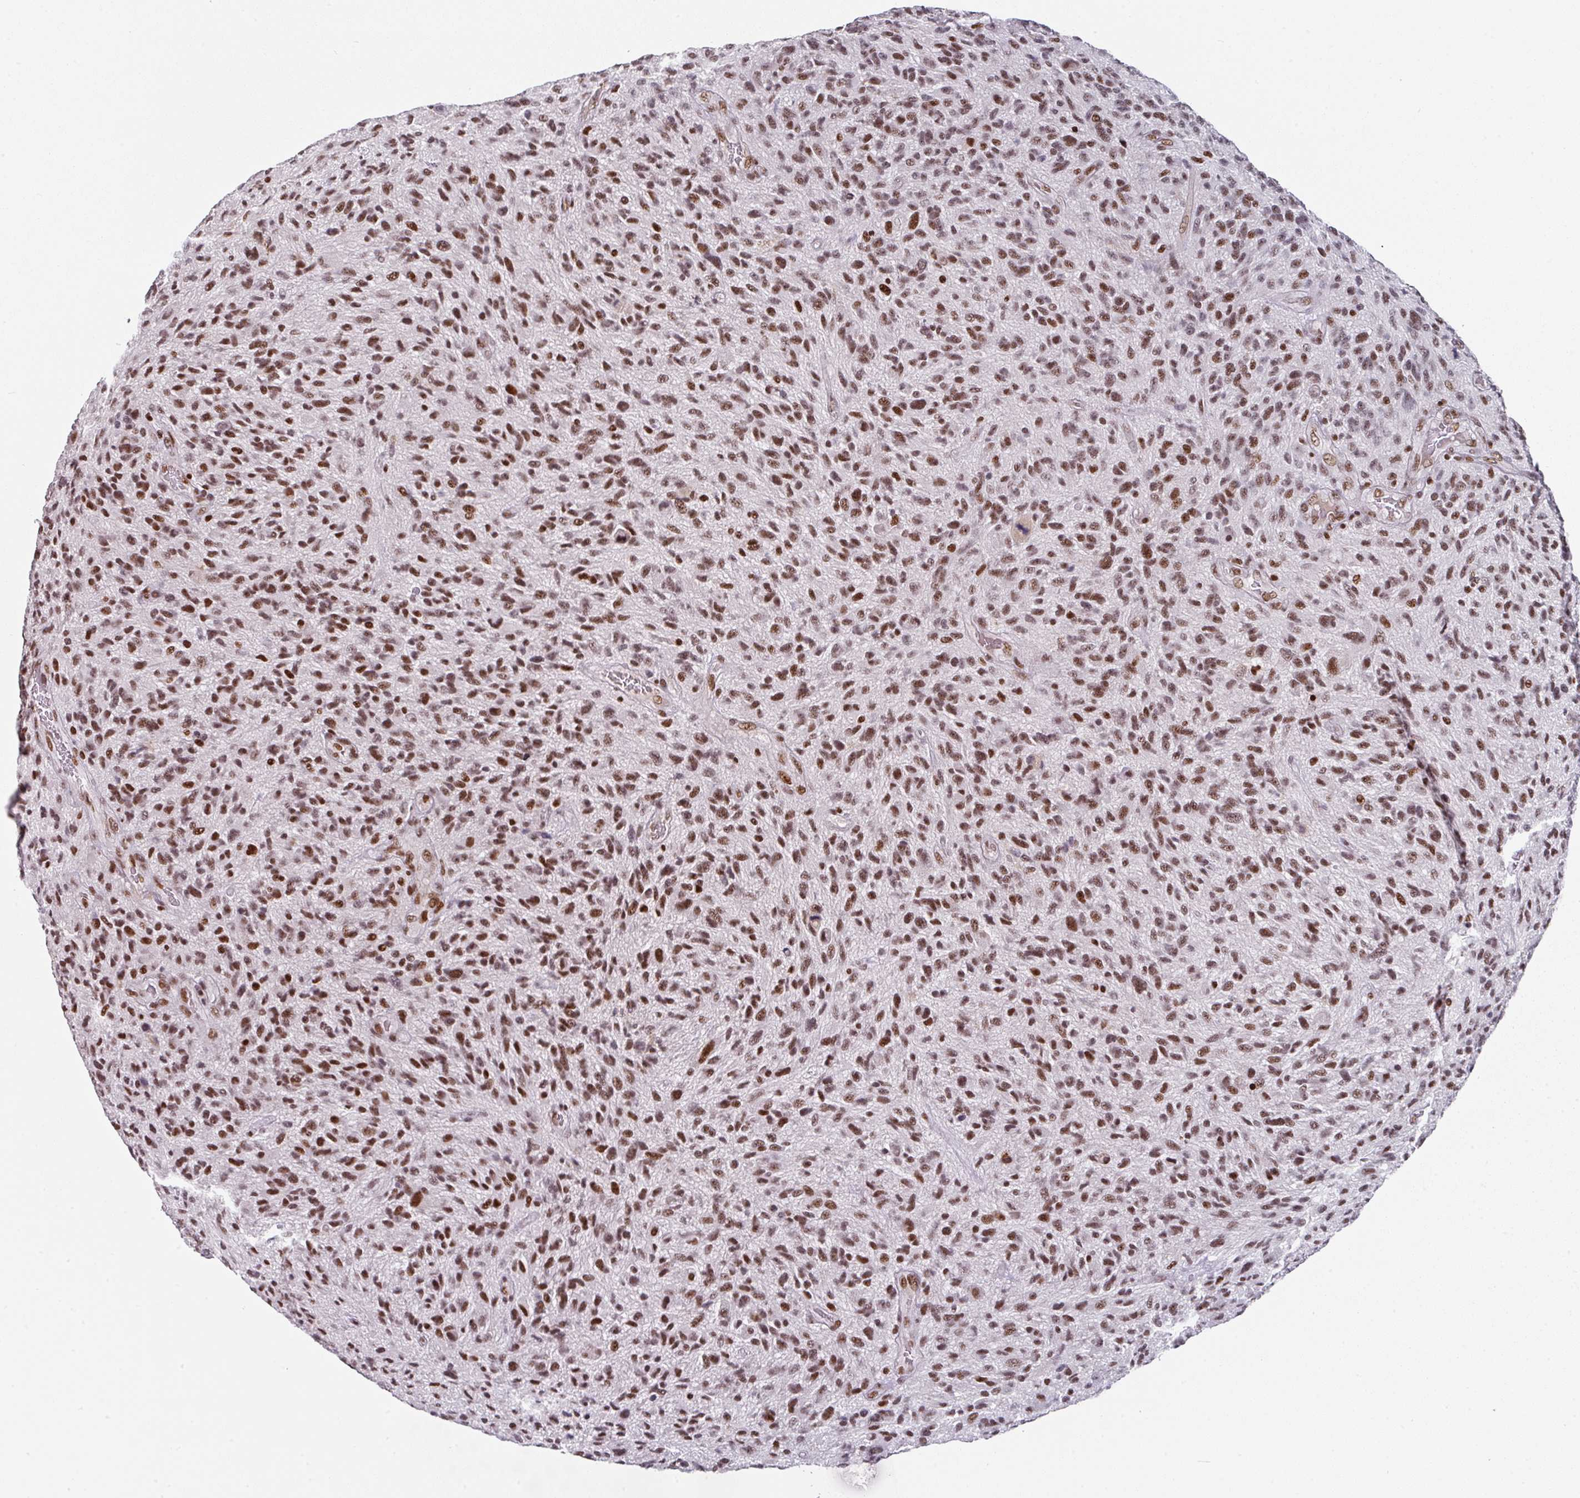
{"staining": {"intensity": "moderate", "quantity": ">75%", "location": "nuclear"}, "tissue": "glioma", "cell_type": "Tumor cells", "image_type": "cancer", "snomed": [{"axis": "morphology", "description": "Glioma, malignant, High grade"}, {"axis": "topography", "description": "Brain"}], "caption": "Malignant glioma (high-grade) stained with a brown dye shows moderate nuclear positive staining in approximately >75% of tumor cells.", "gene": "RAD50", "patient": {"sex": "male", "age": 47}}